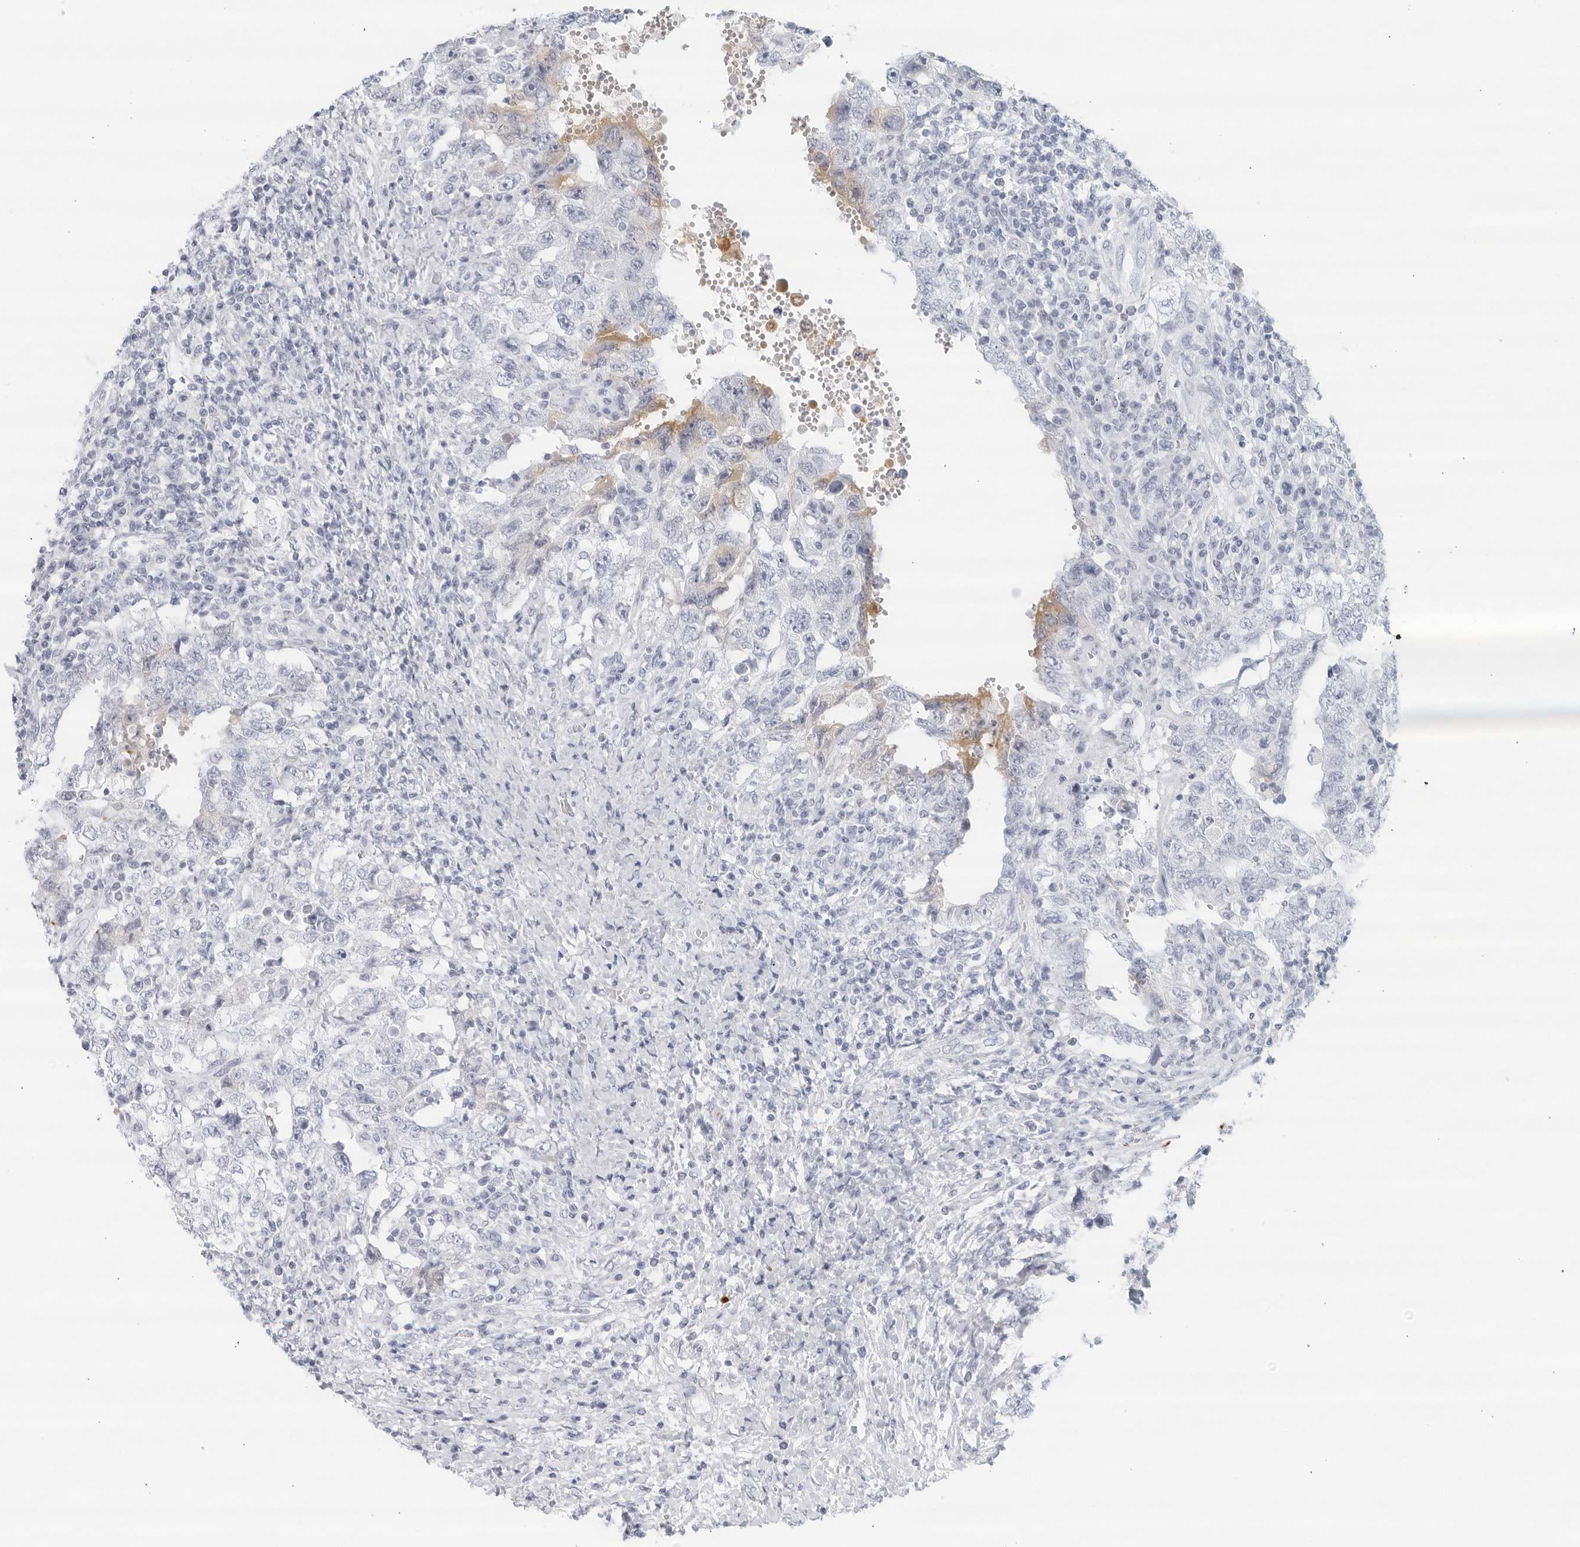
{"staining": {"intensity": "moderate", "quantity": "<25%", "location": "cytoplasmic/membranous"}, "tissue": "testis cancer", "cell_type": "Tumor cells", "image_type": "cancer", "snomed": [{"axis": "morphology", "description": "Carcinoma, Embryonal, NOS"}, {"axis": "topography", "description": "Testis"}], "caption": "Testis cancer (embryonal carcinoma) stained for a protein displays moderate cytoplasmic/membranous positivity in tumor cells.", "gene": "FGG", "patient": {"sex": "male", "age": 26}}